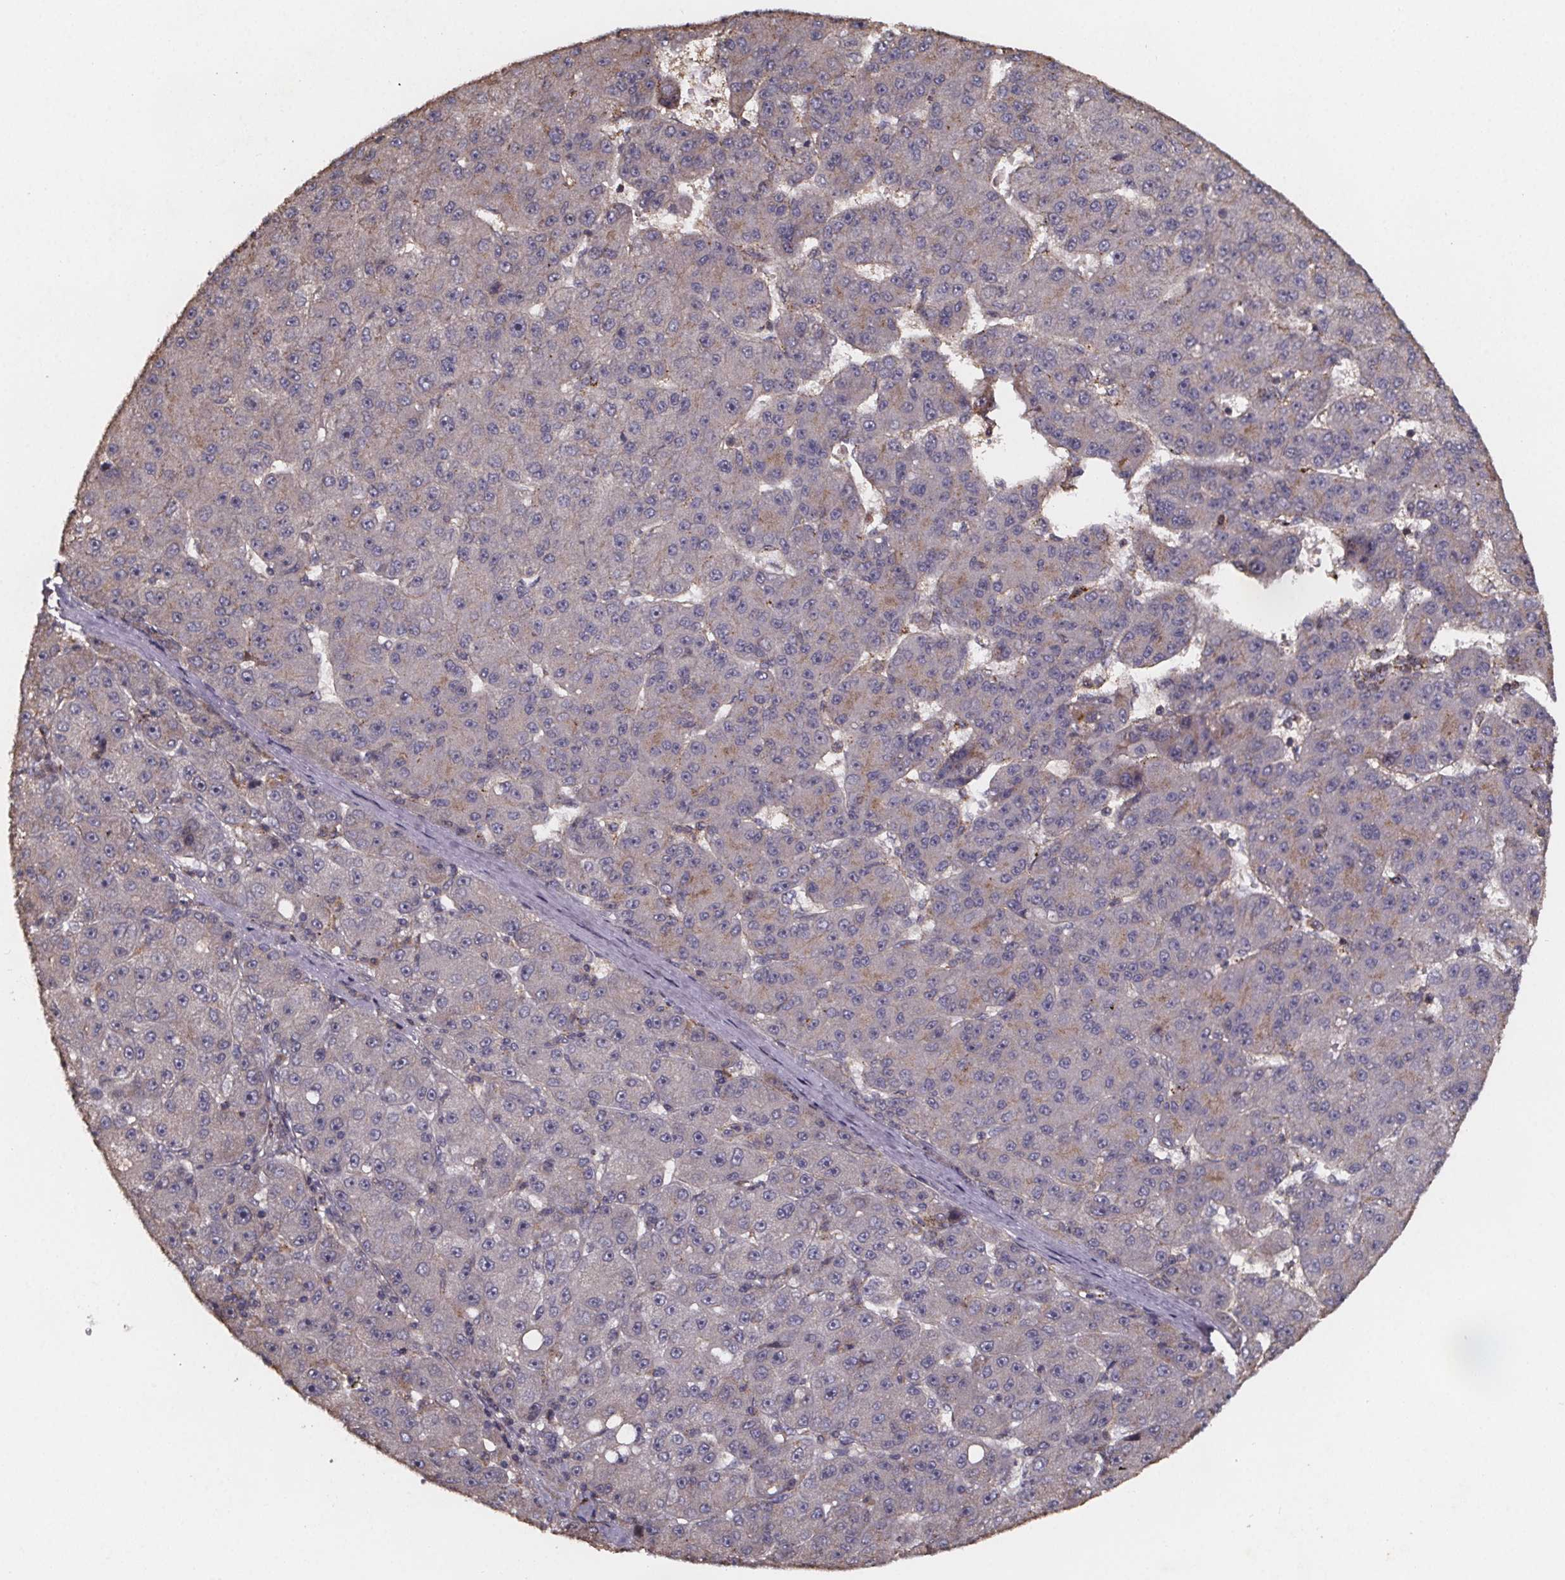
{"staining": {"intensity": "moderate", "quantity": "<25%", "location": "cytoplasmic/membranous"}, "tissue": "liver cancer", "cell_type": "Tumor cells", "image_type": "cancer", "snomed": [{"axis": "morphology", "description": "Carcinoma, Hepatocellular, NOS"}, {"axis": "topography", "description": "Liver"}], "caption": "The photomicrograph displays staining of hepatocellular carcinoma (liver), revealing moderate cytoplasmic/membranous protein positivity (brown color) within tumor cells.", "gene": "ZNF879", "patient": {"sex": "male", "age": 67}}